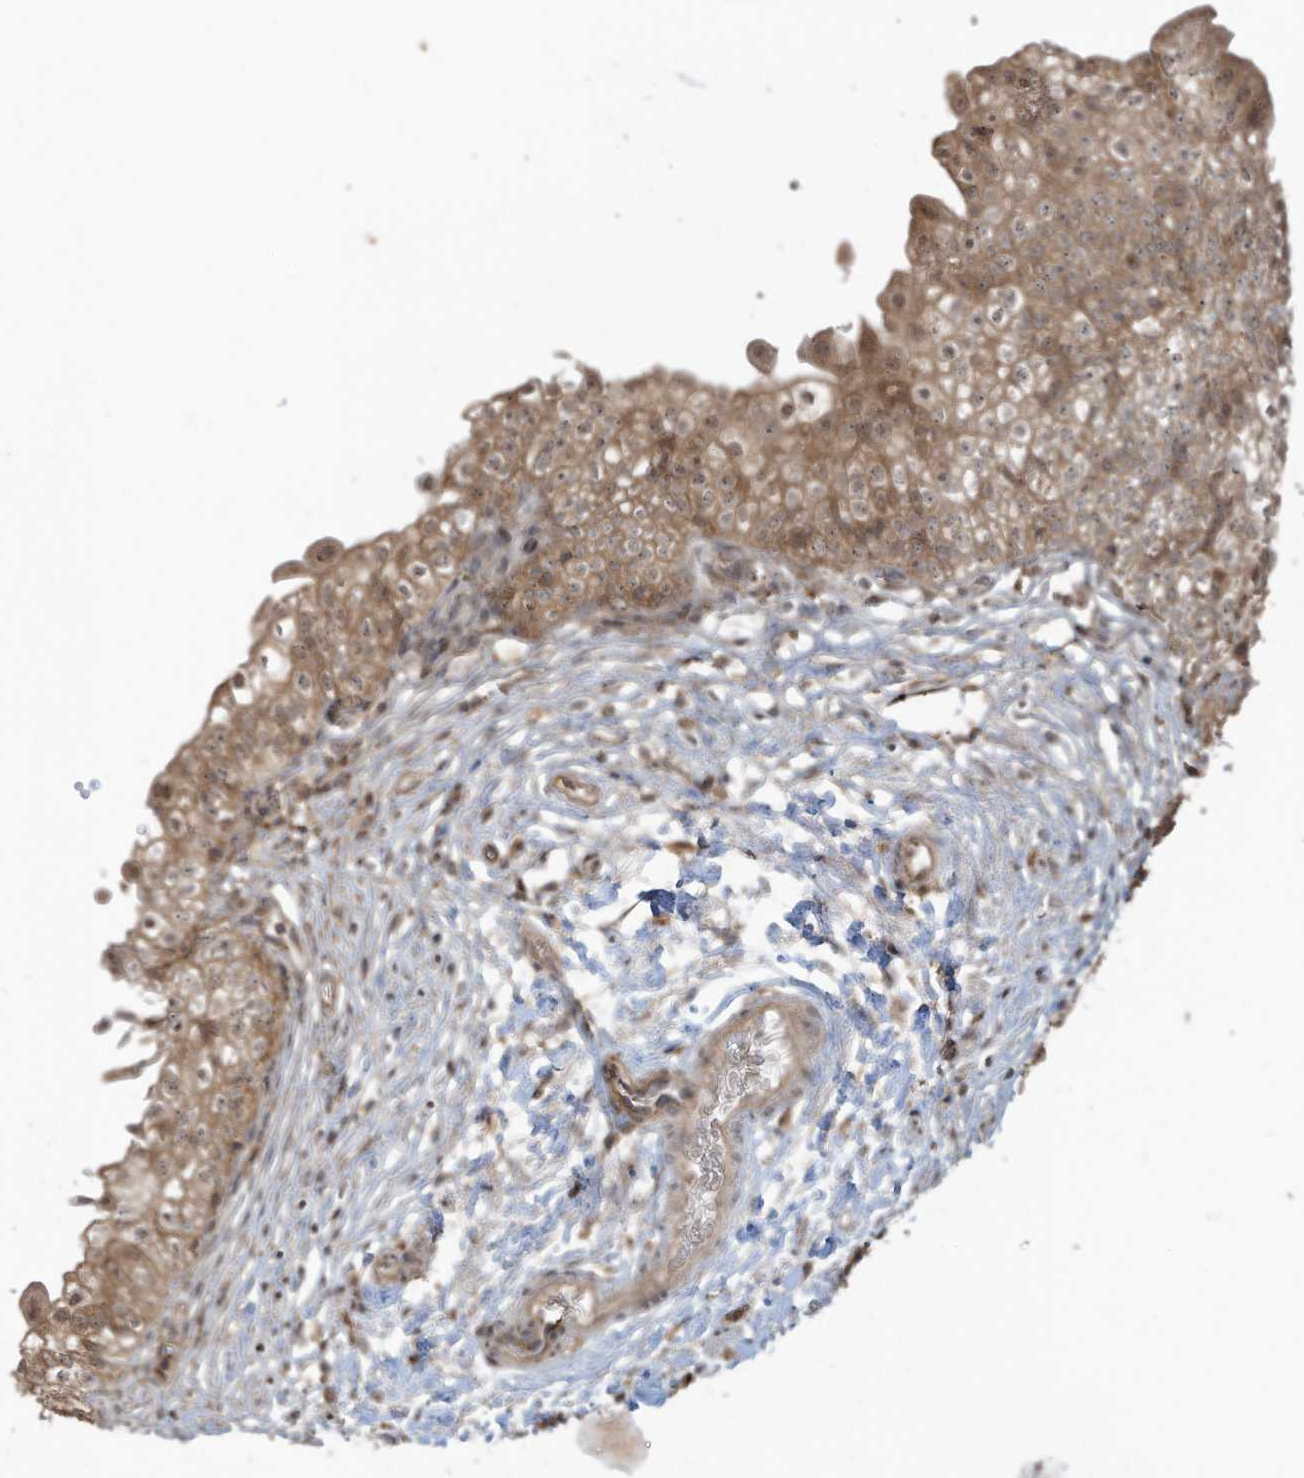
{"staining": {"intensity": "moderate", "quantity": ">75%", "location": "cytoplasmic/membranous,nuclear"}, "tissue": "urinary bladder", "cell_type": "Urothelial cells", "image_type": "normal", "snomed": [{"axis": "morphology", "description": "Normal tissue, NOS"}, {"axis": "topography", "description": "Urinary bladder"}], "caption": "Protein expression analysis of unremarkable urinary bladder displays moderate cytoplasmic/membranous,nuclear expression in about >75% of urothelial cells. (DAB (3,3'-diaminobenzidine) IHC, brown staining for protein, blue staining for nuclei).", "gene": "CARF", "patient": {"sex": "male", "age": 55}}